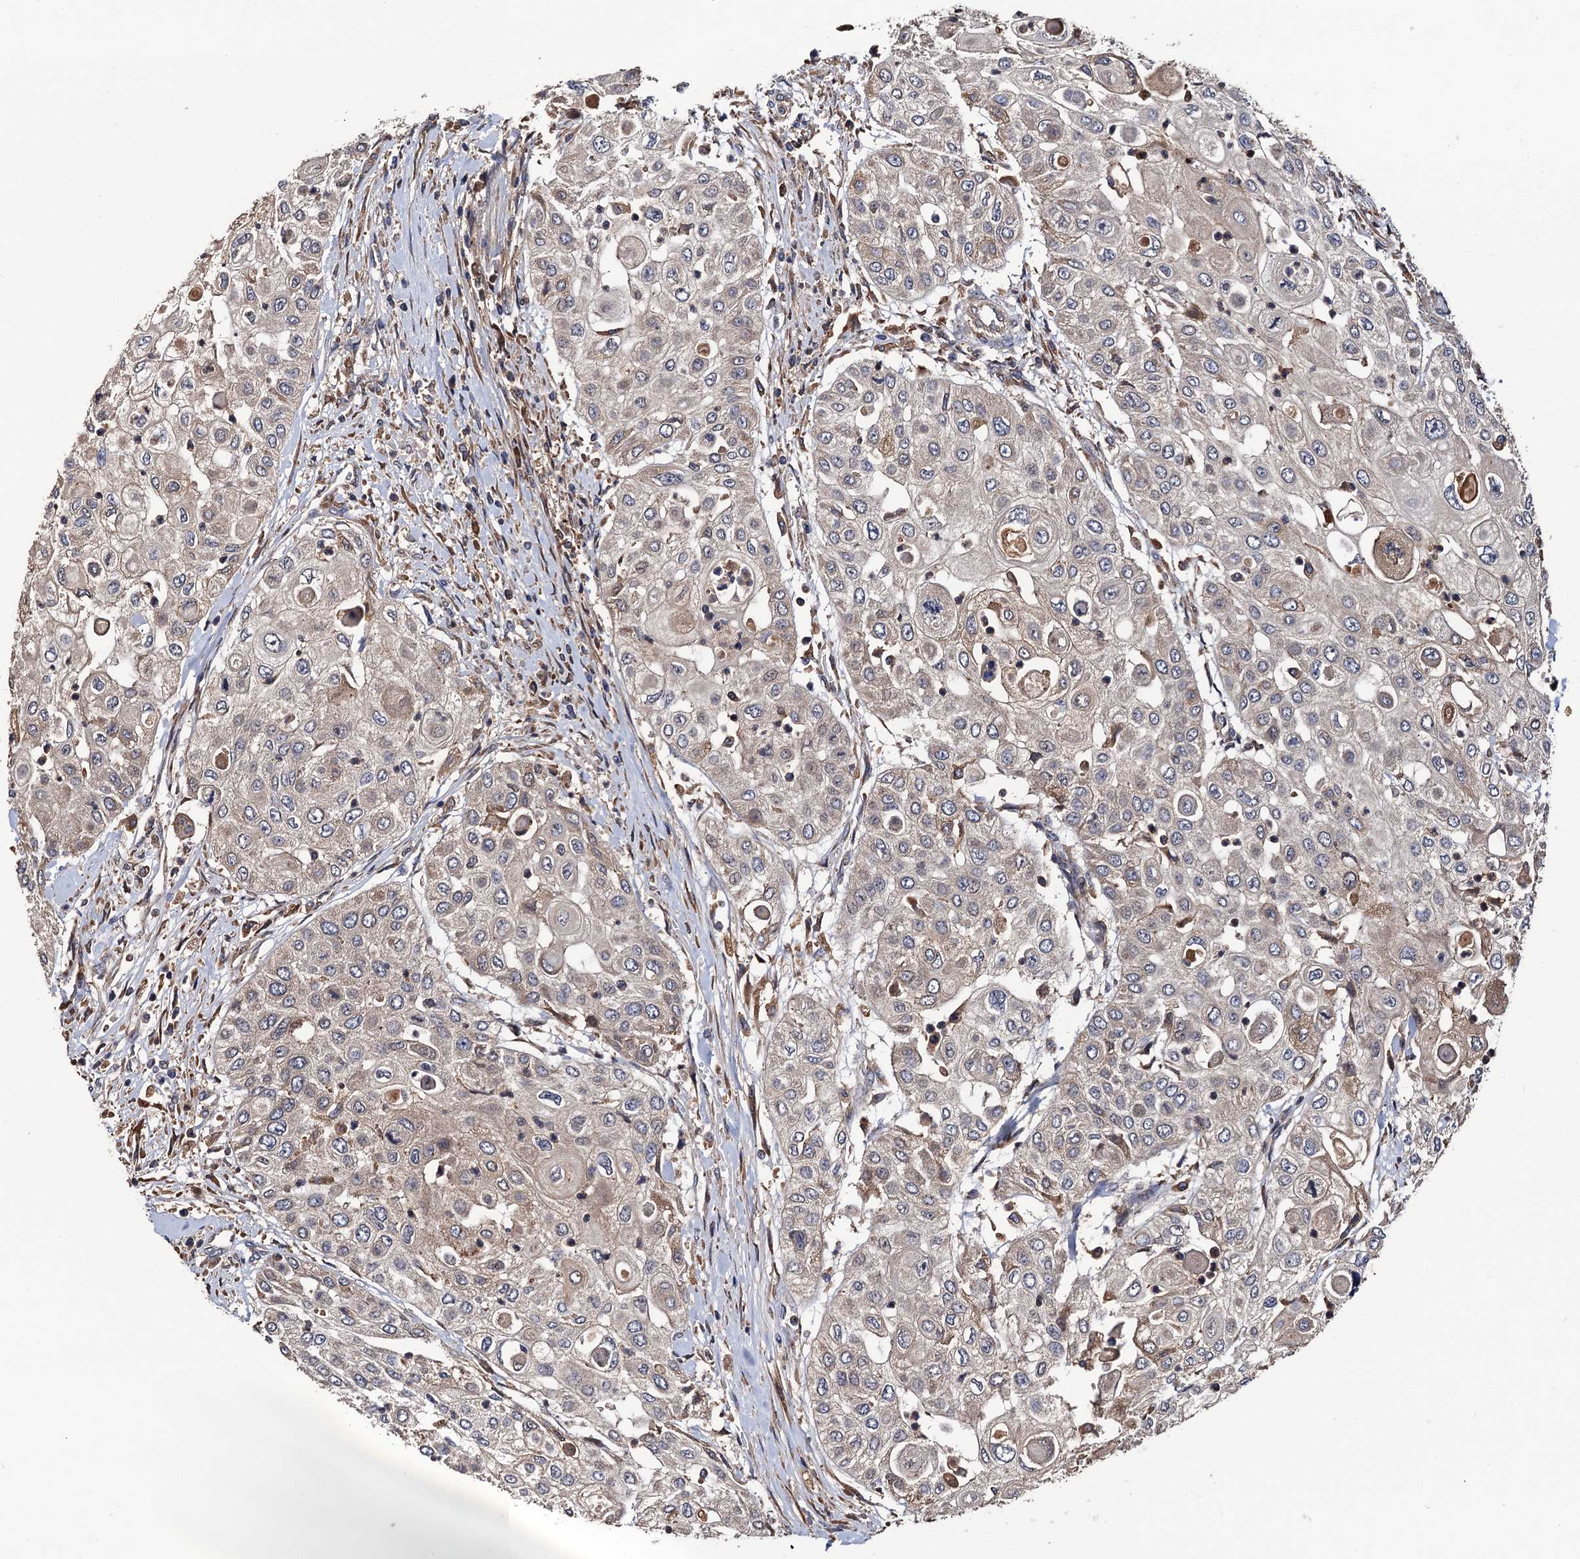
{"staining": {"intensity": "weak", "quantity": "25%-75%", "location": "cytoplasmic/membranous"}, "tissue": "urothelial cancer", "cell_type": "Tumor cells", "image_type": "cancer", "snomed": [{"axis": "morphology", "description": "Urothelial carcinoma, High grade"}, {"axis": "topography", "description": "Urinary bladder"}], "caption": "IHC of high-grade urothelial carcinoma demonstrates low levels of weak cytoplasmic/membranous positivity in approximately 25%-75% of tumor cells.", "gene": "RGS11", "patient": {"sex": "female", "age": 79}}